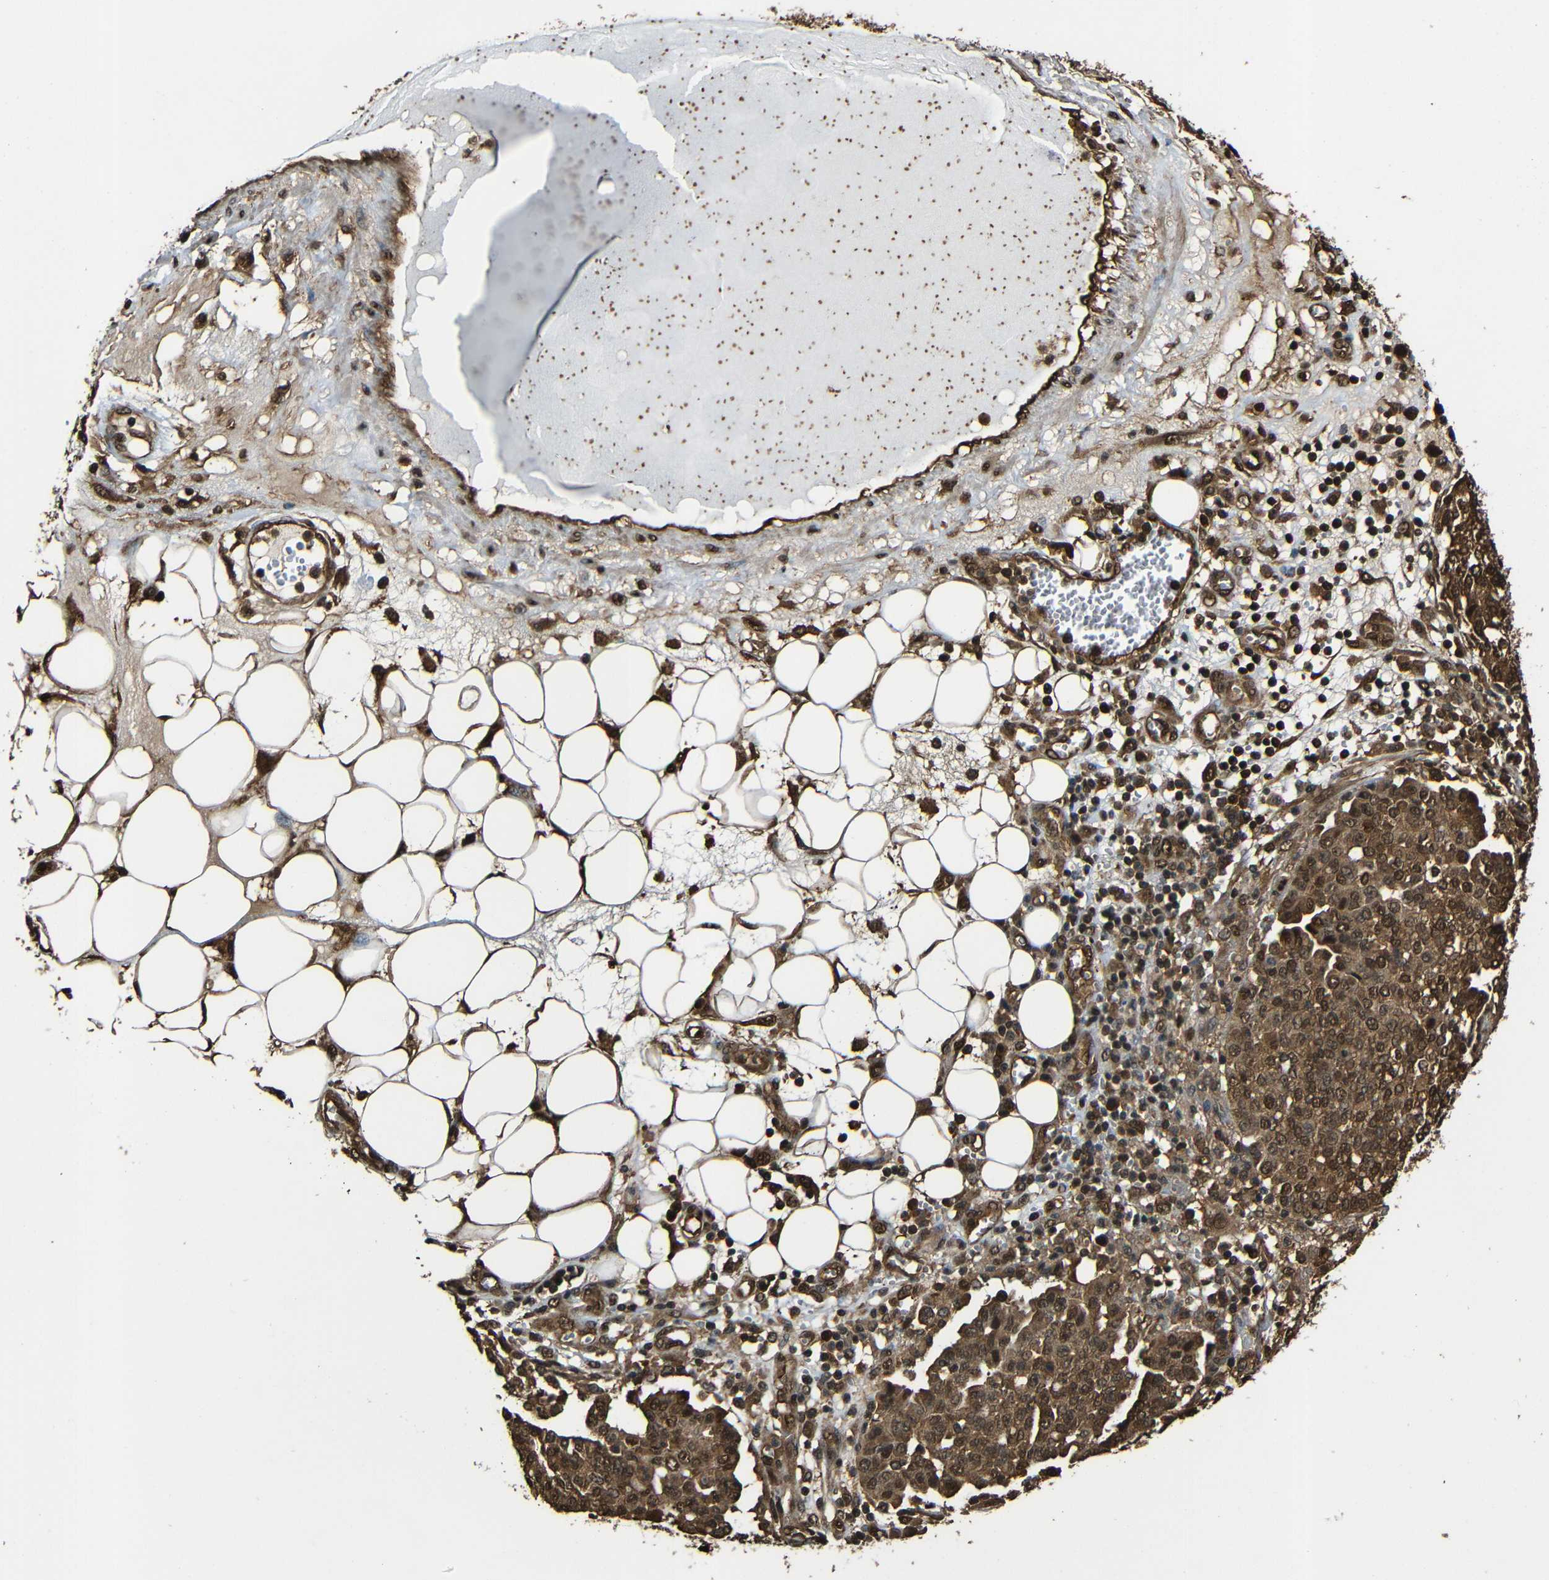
{"staining": {"intensity": "moderate", "quantity": ">75%", "location": "cytoplasmic/membranous,nuclear"}, "tissue": "ovarian cancer", "cell_type": "Tumor cells", "image_type": "cancer", "snomed": [{"axis": "morphology", "description": "Cystadenocarcinoma, serous, NOS"}, {"axis": "topography", "description": "Soft tissue"}, {"axis": "topography", "description": "Ovary"}], "caption": "This micrograph displays ovarian cancer stained with immunohistochemistry to label a protein in brown. The cytoplasmic/membranous and nuclear of tumor cells show moderate positivity for the protein. Nuclei are counter-stained blue.", "gene": "VCP", "patient": {"sex": "female", "age": 57}}